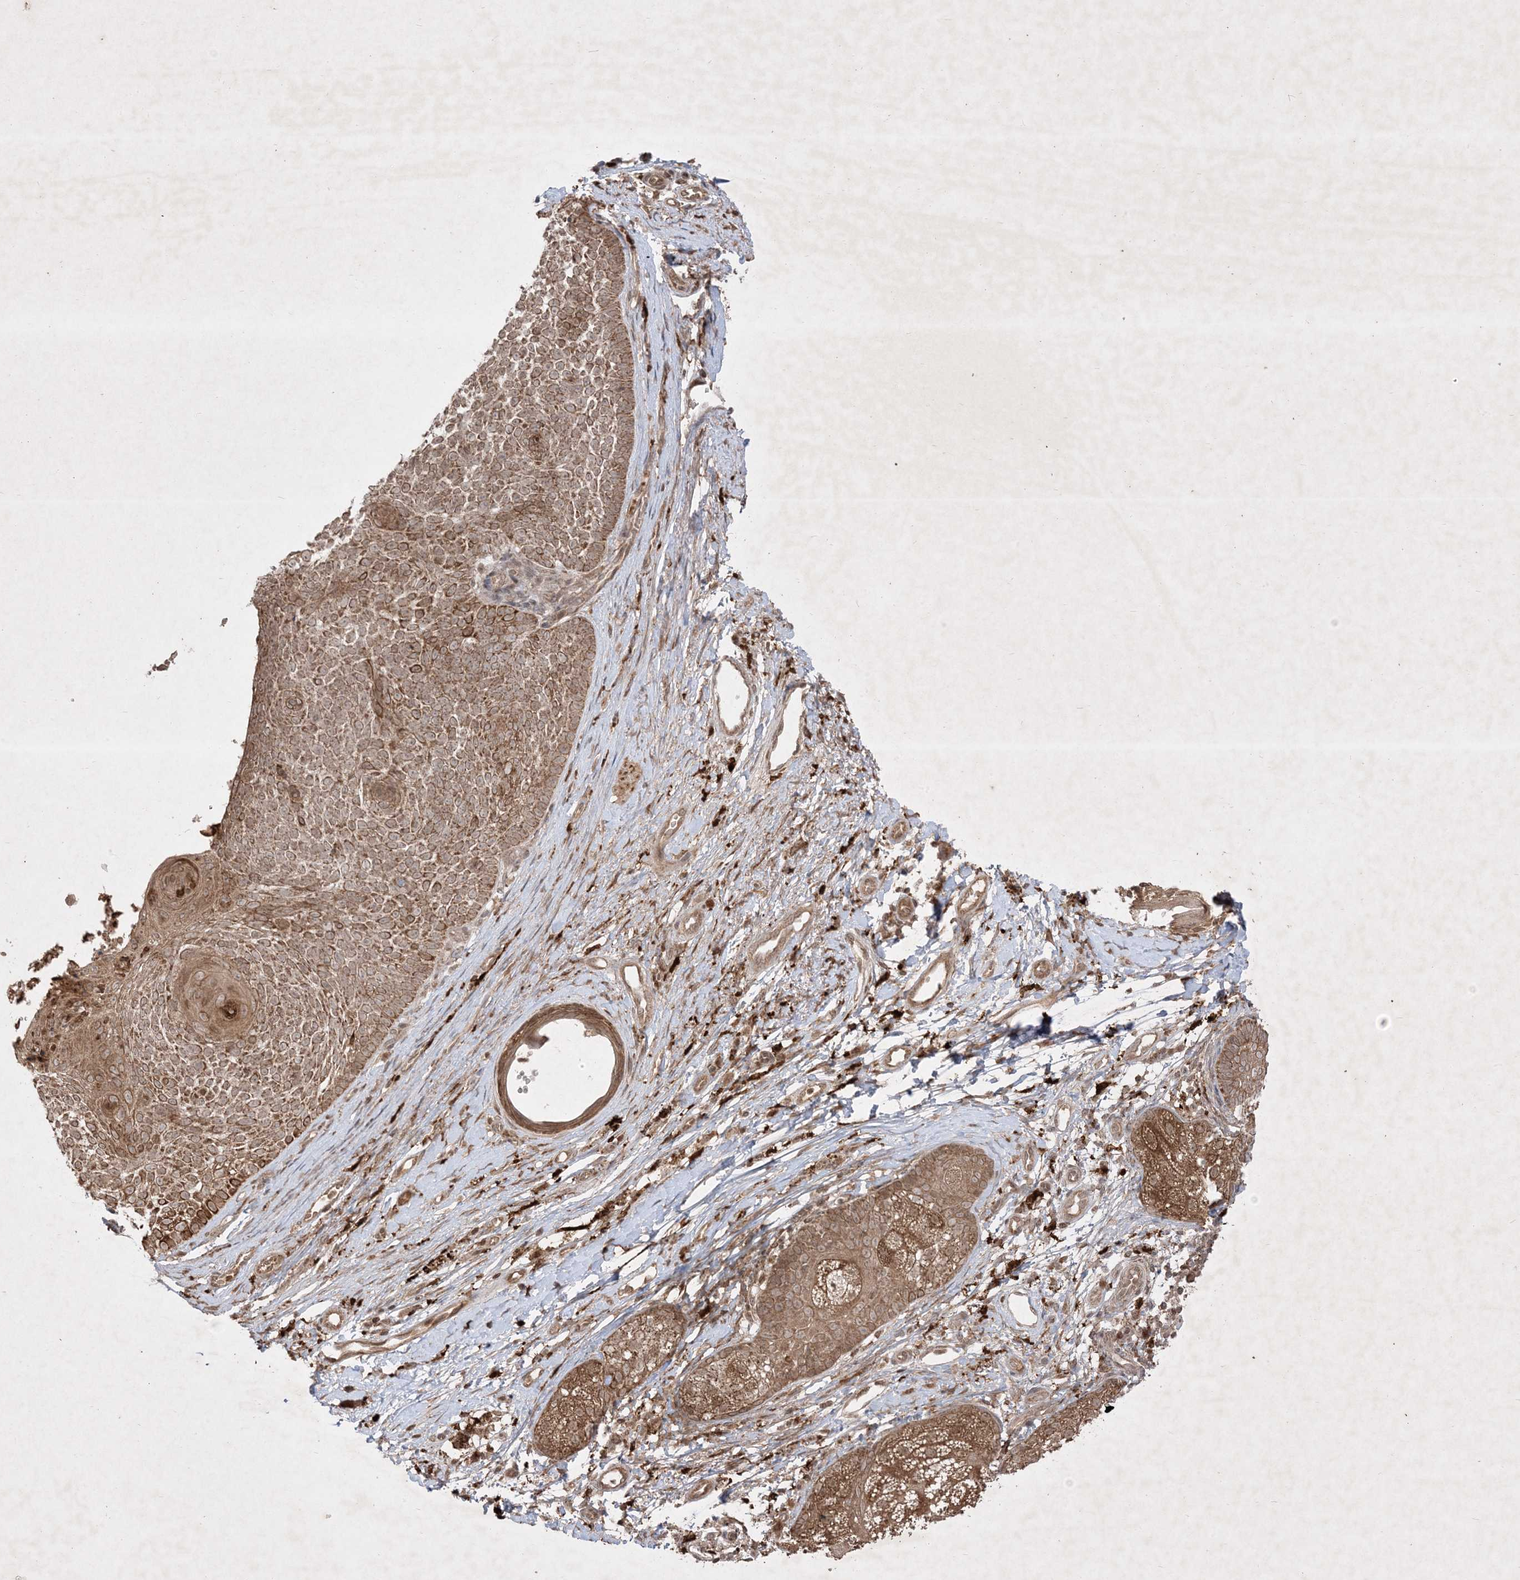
{"staining": {"intensity": "moderate", "quantity": ">75%", "location": "cytoplasmic/membranous"}, "tissue": "skin cancer", "cell_type": "Tumor cells", "image_type": "cancer", "snomed": [{"axis": "morphology", "description": "Basal cell carcinoma"}, {"axis": "topography", "description": "Skin"}], "caption": "Immunohistochemical staining of skin basal cell carcinoma reveals moderate cytoplasmic/membranous protein staining in about >75% of tumor cells.", "gene": "PTK6", "patient": {"sex": "female", "age": 81}}